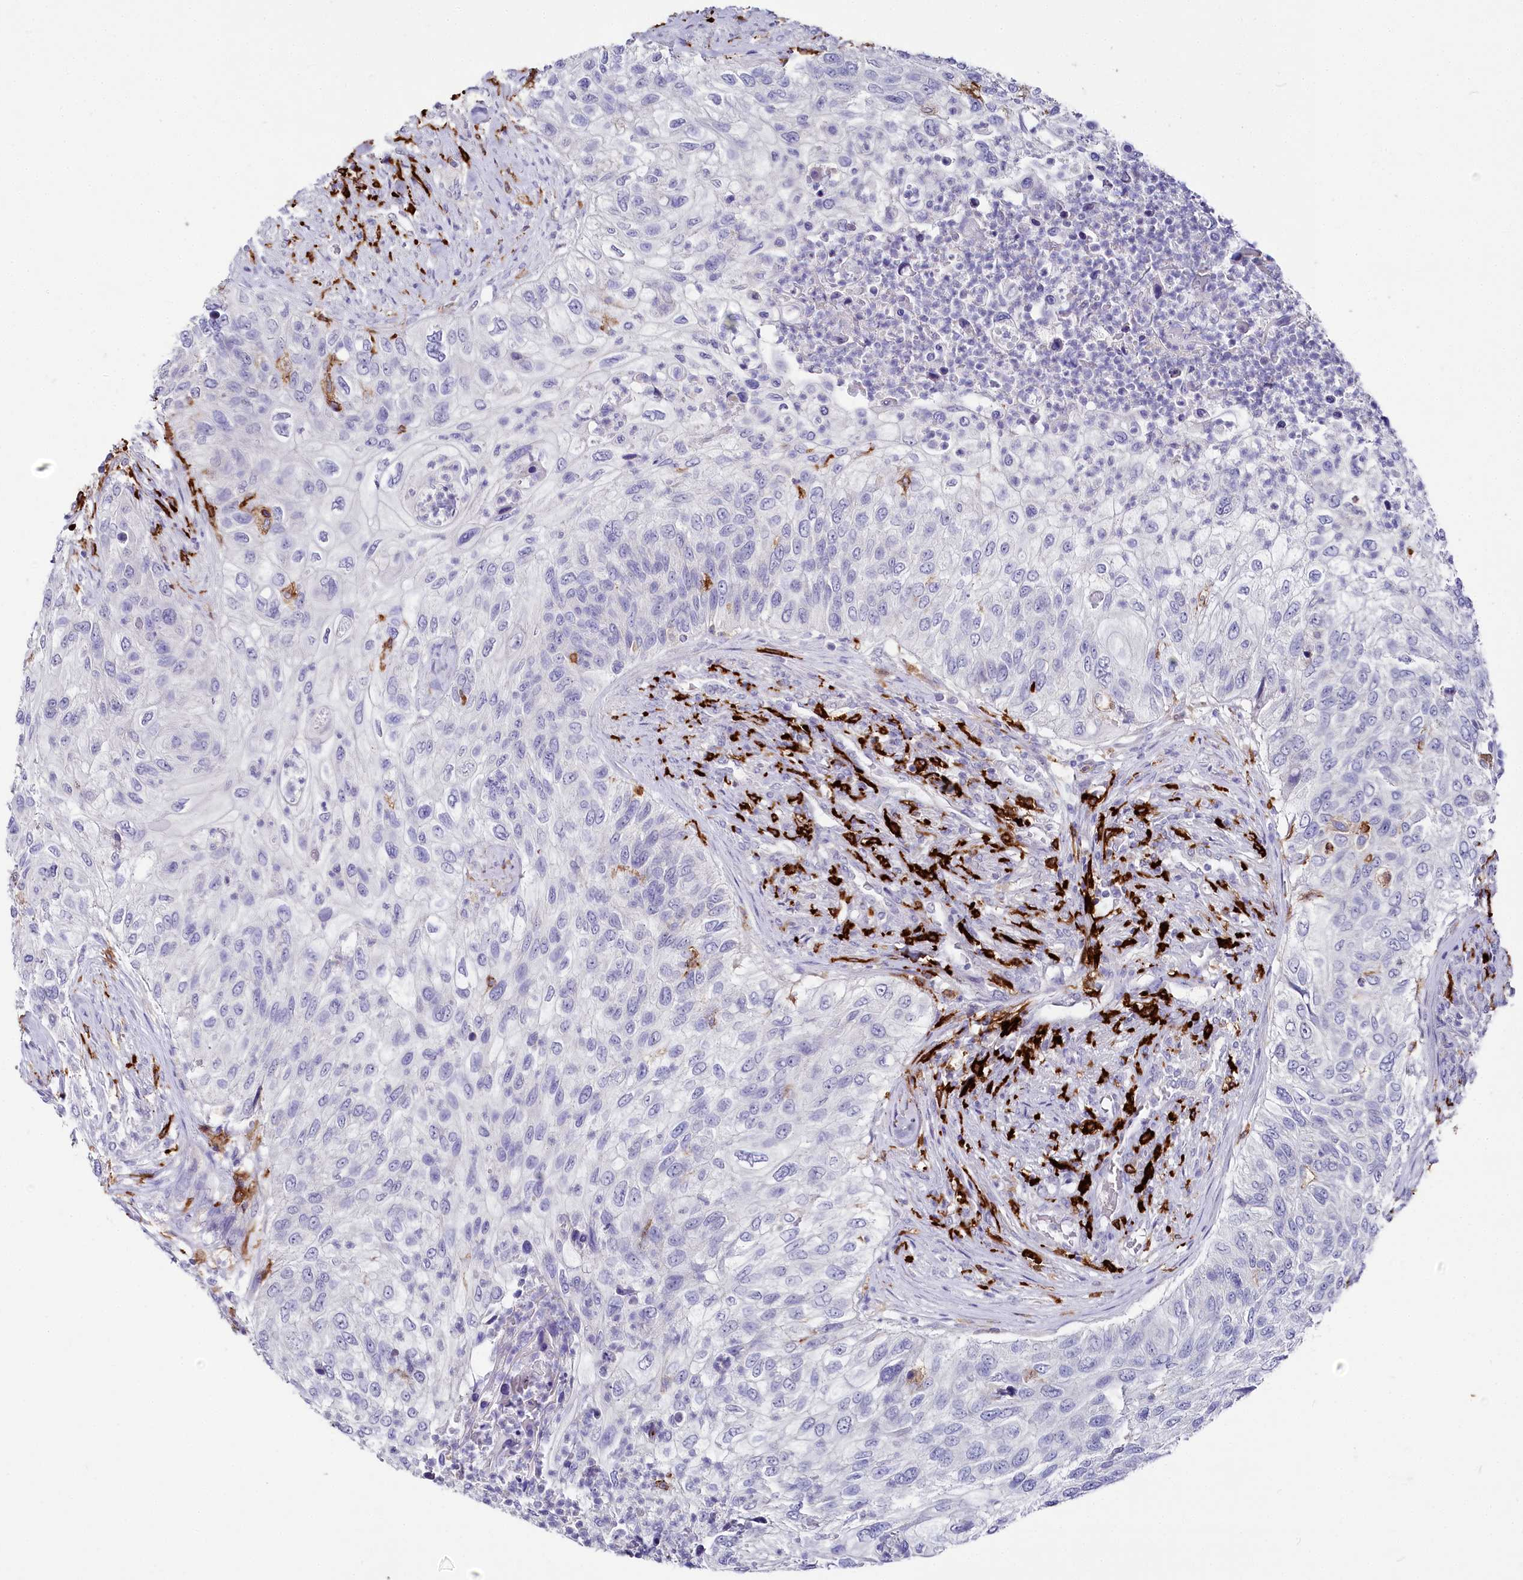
{"staining": {"intensity": "negative", "quantity": "none", "location": "none"}, "tissue": "urothelial cancer", "cell_type": "Tumor cells", "image_type": "cancer", "snomed": [{"axis": "morphology", "description": "Urothelial carcinoma, High grade"}, {"axis": "topography", "description": "Urinary bladder"}], "caption": "This is an IHC image of human high-grade urothelial carcinoma. There is no staining in tumor cells.", "gene": "CLEC4M", "patient": {"sex": "female", "age": 60}}